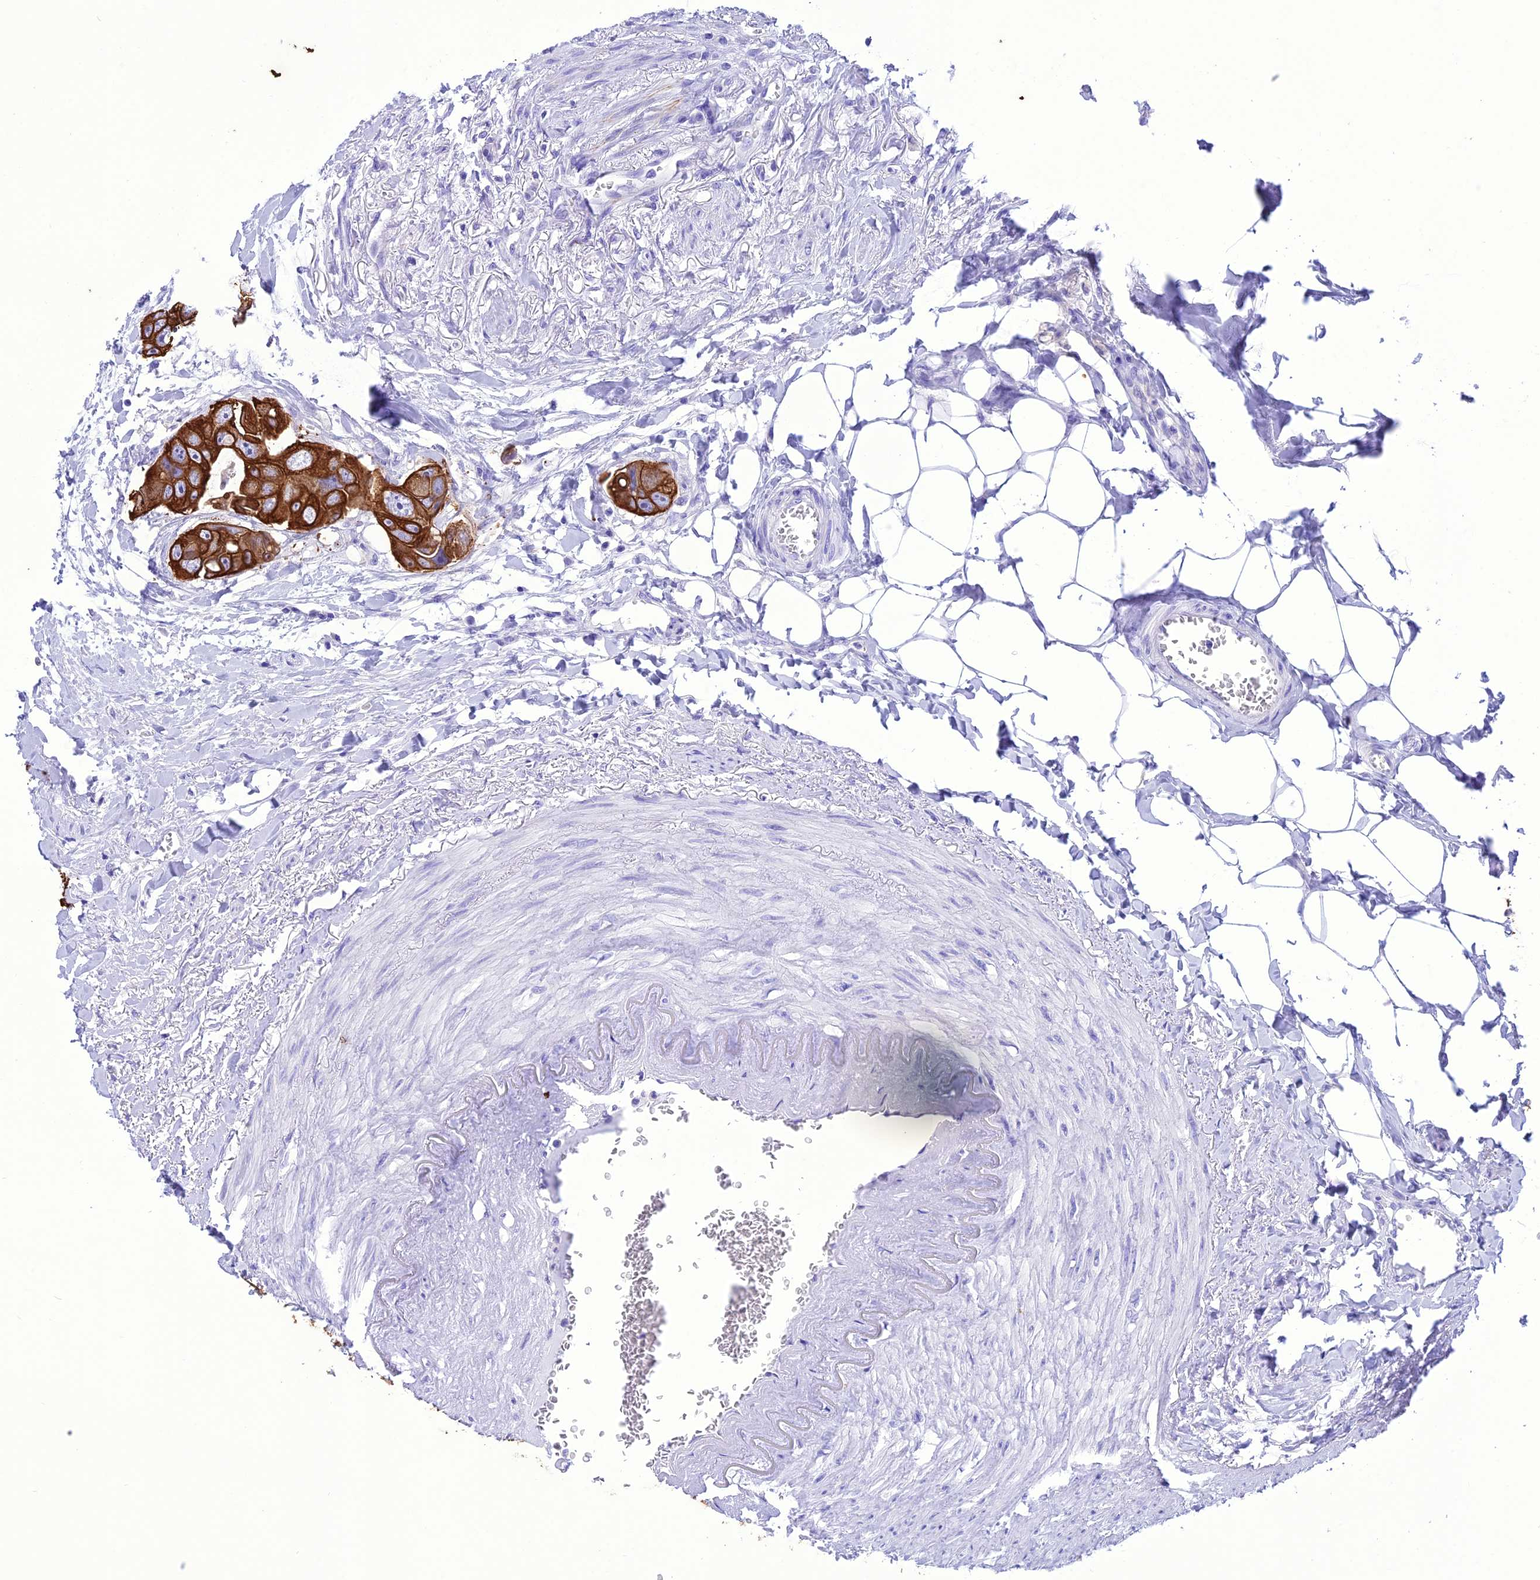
{"staining": {"intensity": "strong", "quantity": ">75%", "location": "cytoplasmic/membranous"}, "tissue": "colorectal cancer", "cell_type": "Tumor cells", "image_type": "cancer", "snomed": [{"axis": "morphology", "description": "Adenocarcinoma, NOS"}, {"axis": "topography", "description": "Rectum"}], "caption": "Tumor cells exhibit high levels of strong cytoplasmic/membranous staining in about >75% of cells in human colorectal cancer.", "gene": "VPS52", "patient": {"sex": "male", "age": 87}}